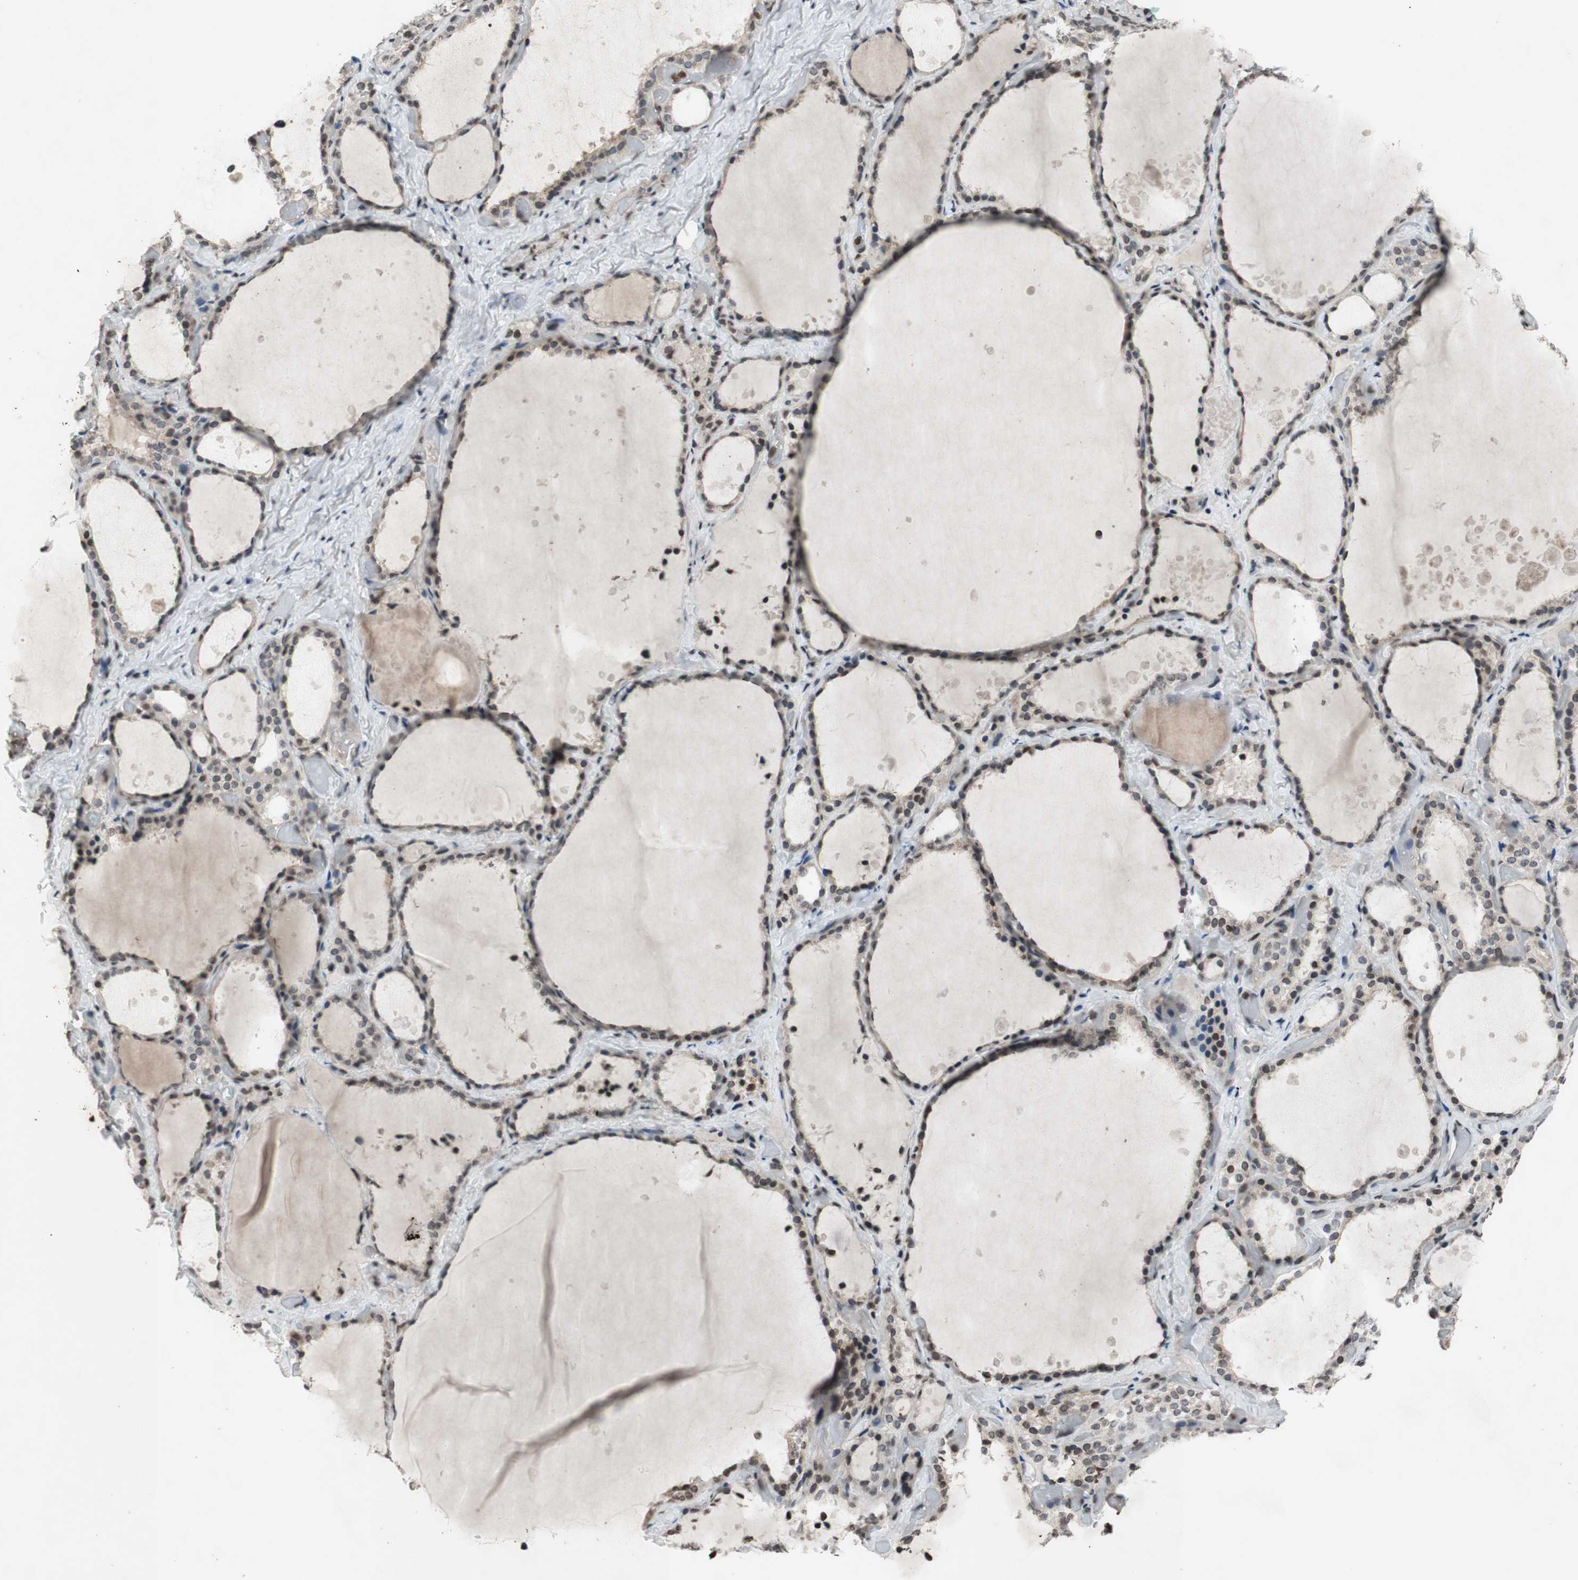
{"staining": {"intensity": "moderate", "quantity": "<25%", "location": "nuclear"}, "tissue": "thyroid gland", "cell_type": "Glandular cells", "image_type": "normal", "snomed": [{"axis": "morphology", "description": "Normal tissue, NOS"}, {"axis": "topography", "description": "Thyroid gland"}], "caption": "Protein staining of benign thyroid gland demonstrates moderate nuclear expression in about <25% of glandular cells.", "gene": "MCM6", "patient": {"sex": "female", "age": 44}}